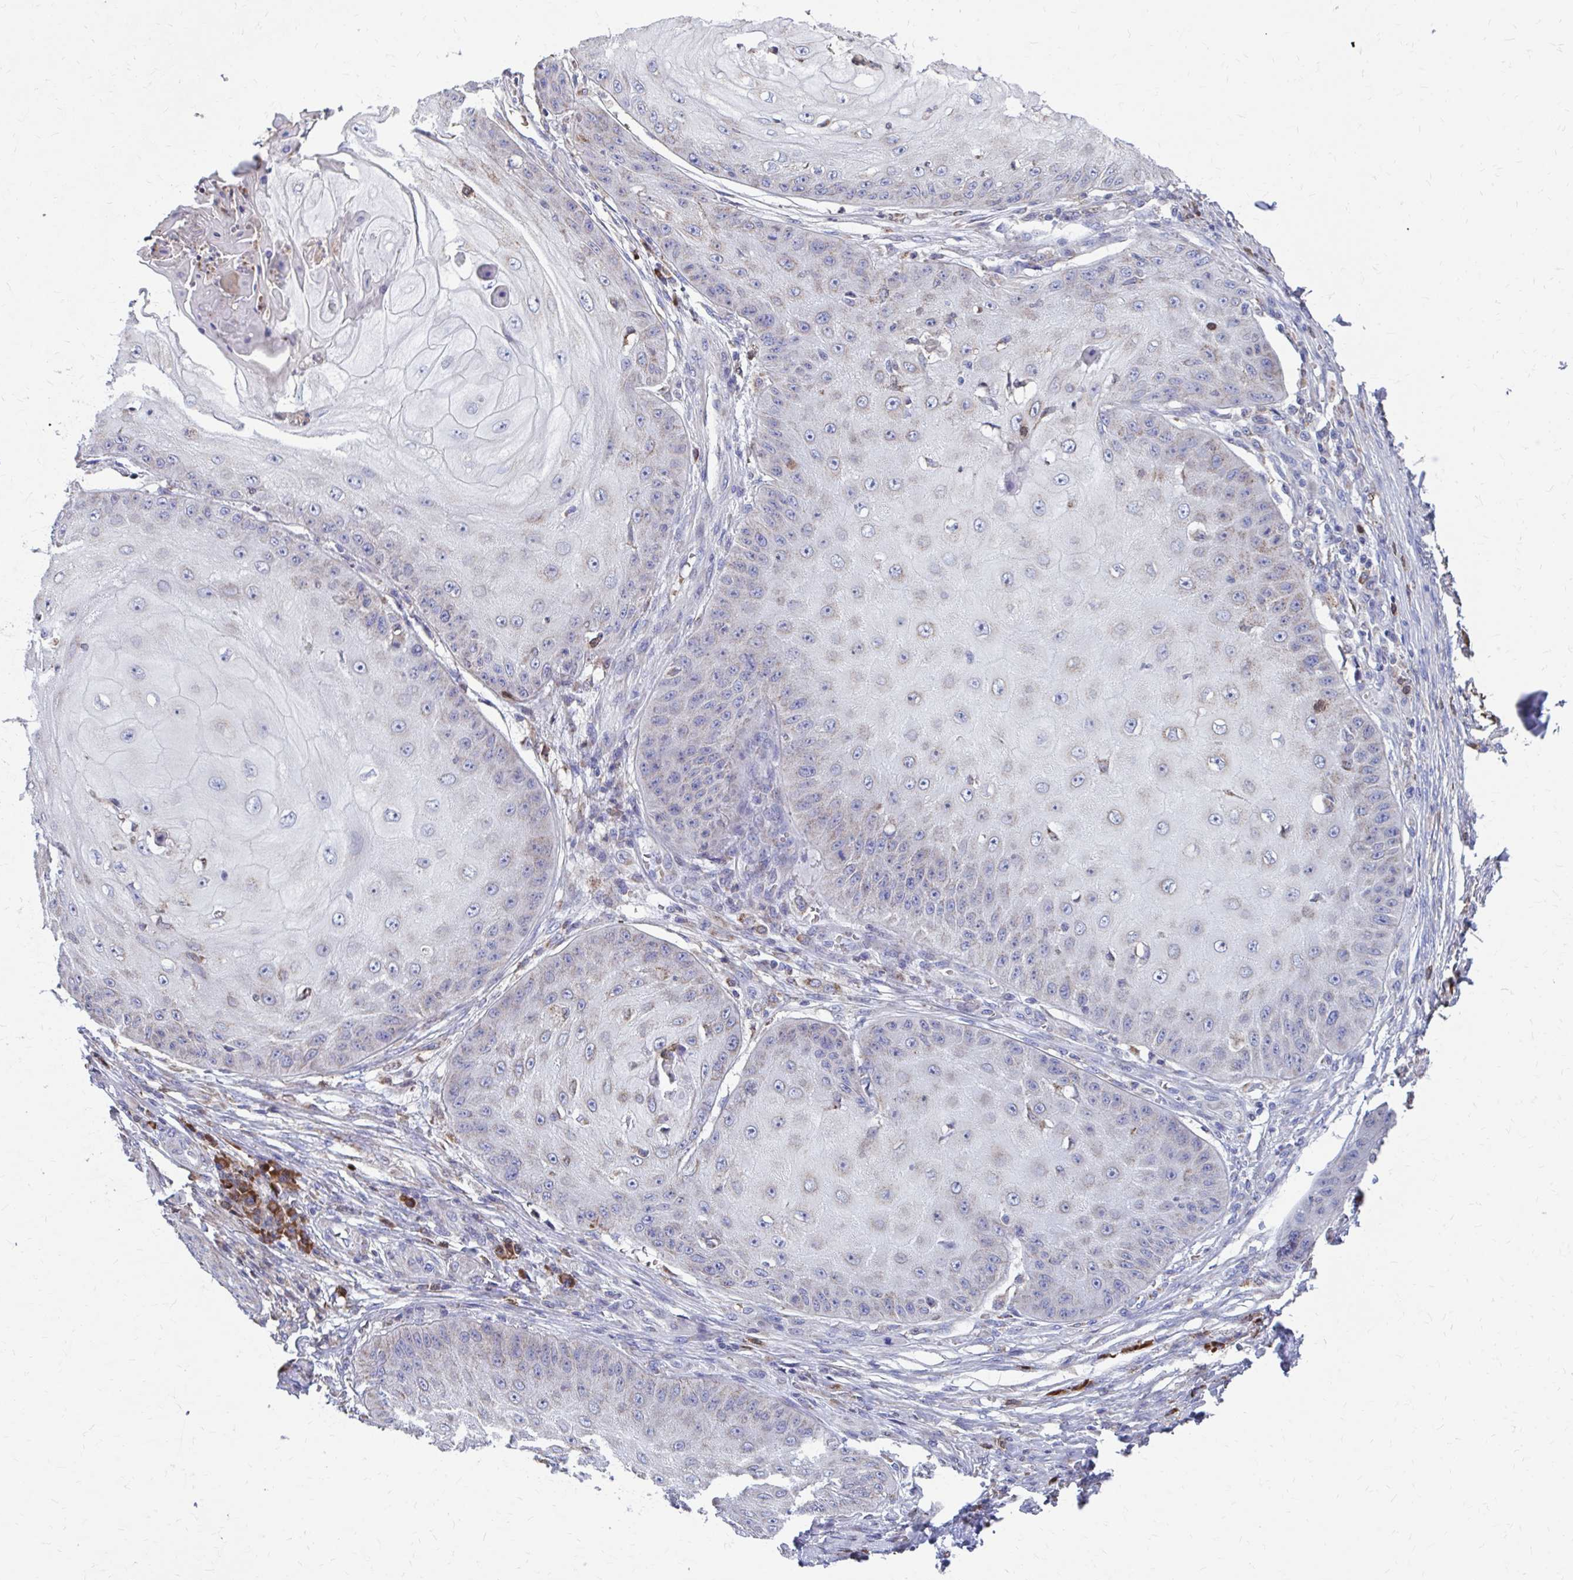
{"staining": {"intensity": "negative", "quantity": "none", "location": "none"}, "tissue": "skin cancer", "cell_type": "Tumor cells", "image_type": "cancer", "snomed": [{"axis": "morphology", "description": "Squamous cell carcinoma, NOS"}, {"axis": "topography", "description": "Skin"}], "caption": "Immunohistochemistry micrograph of human skin squamous cell carcinoma stained for a protein (brown), which displays no positivity in tumor cells.", "gene": "FKBP2", "patient": {"sex": "male", "age": 70}}